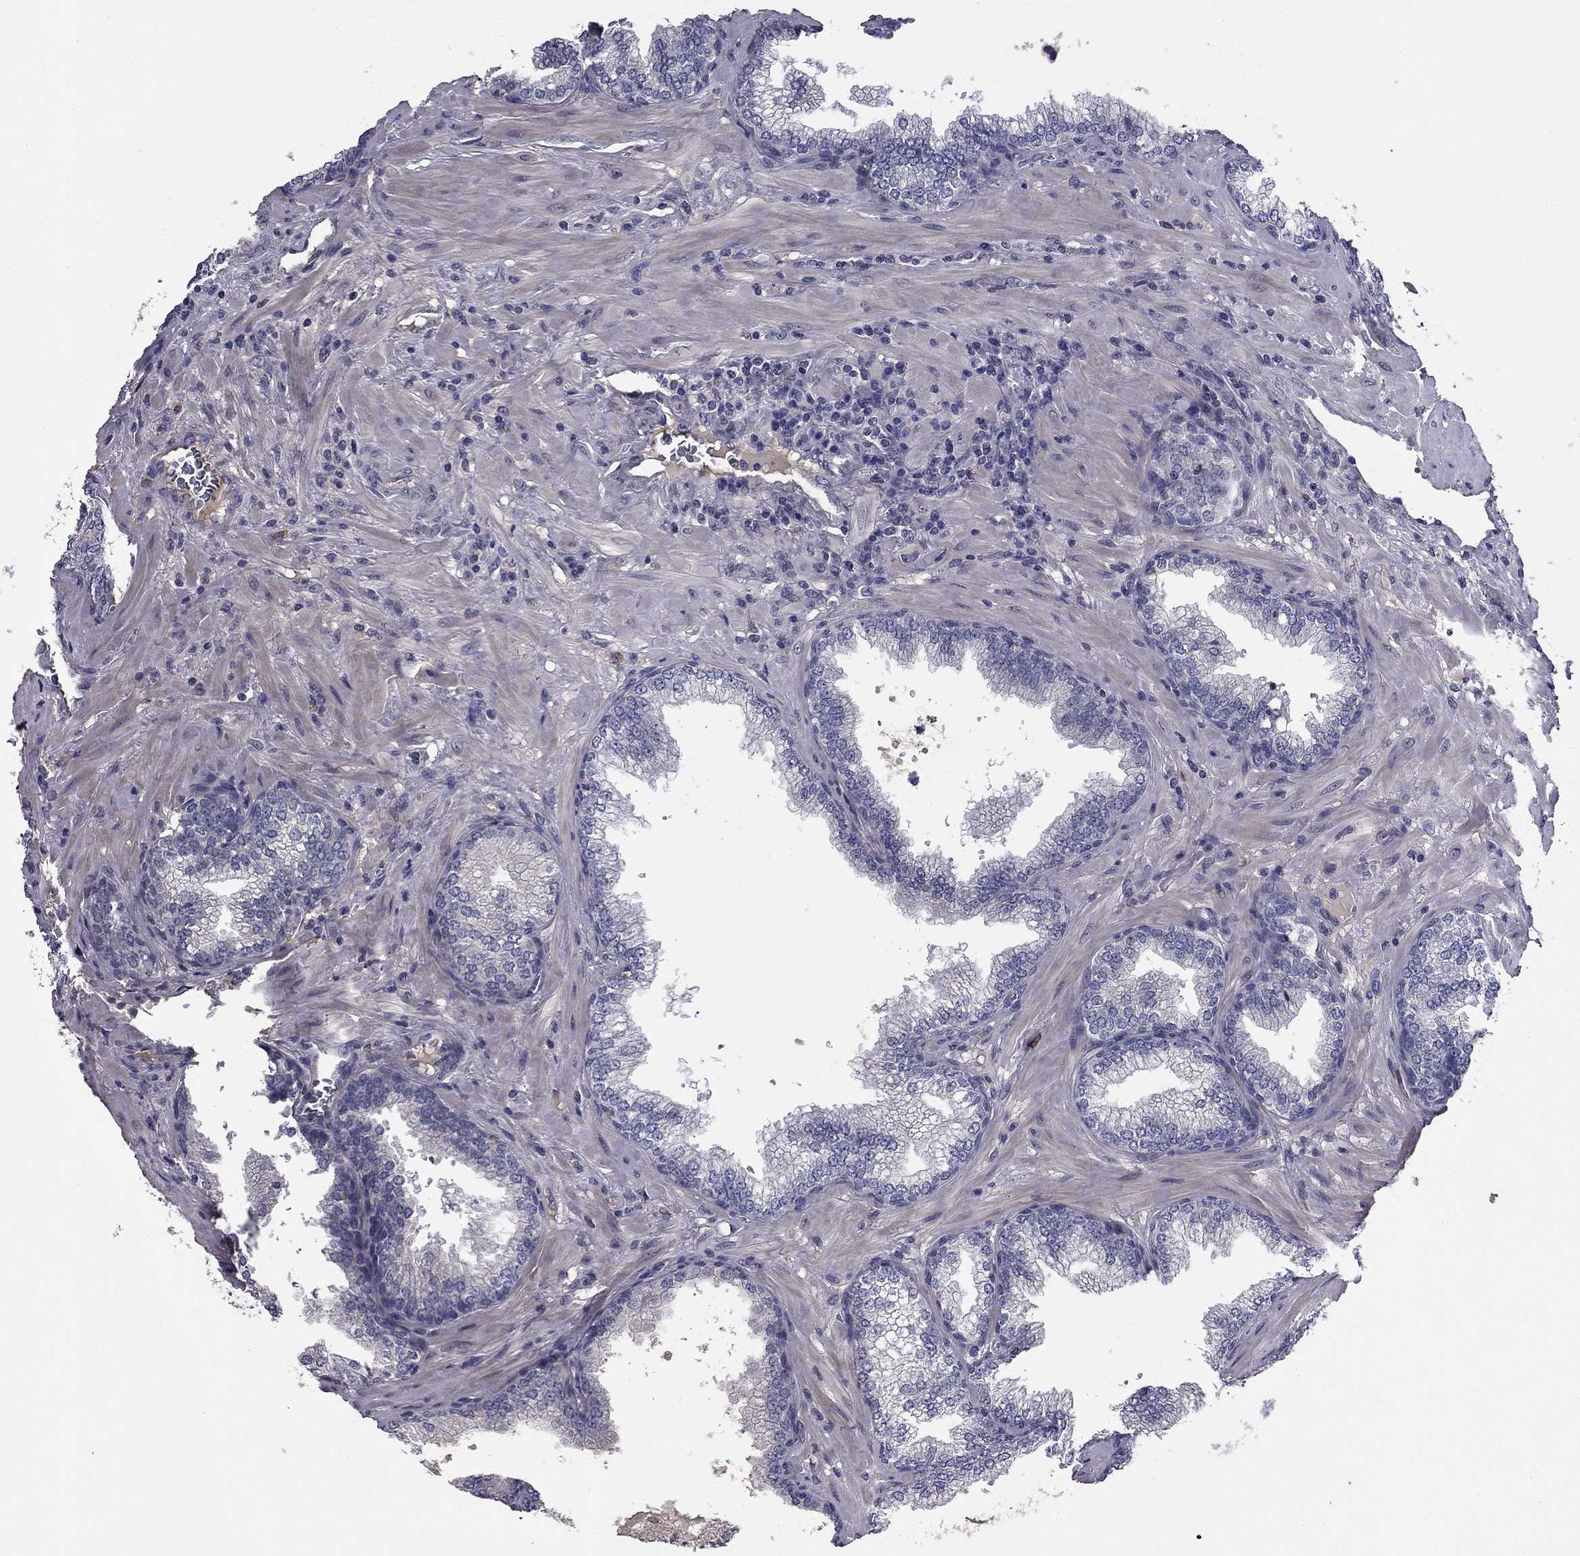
{"staining": {"intensity": "negative", "quantity": "none", "location": "none"}, "tissue": "prostate cancer", "cell_type": "Tumor cells", "image_type": "cancer", "snomed": [{"axis": "morphology", "description": "Adenocarcinoma, Low grade"}, {"axis": "topography", "description": "Prostate"}], "caption": "IHC micrograph of adenocarcinoma (low-grade) (prostate) stained for a protein (brown), which exhibits no positivity in tumor cells.", "gene": "COL2A1", "patient": {"sex": "male", "age": 68}}